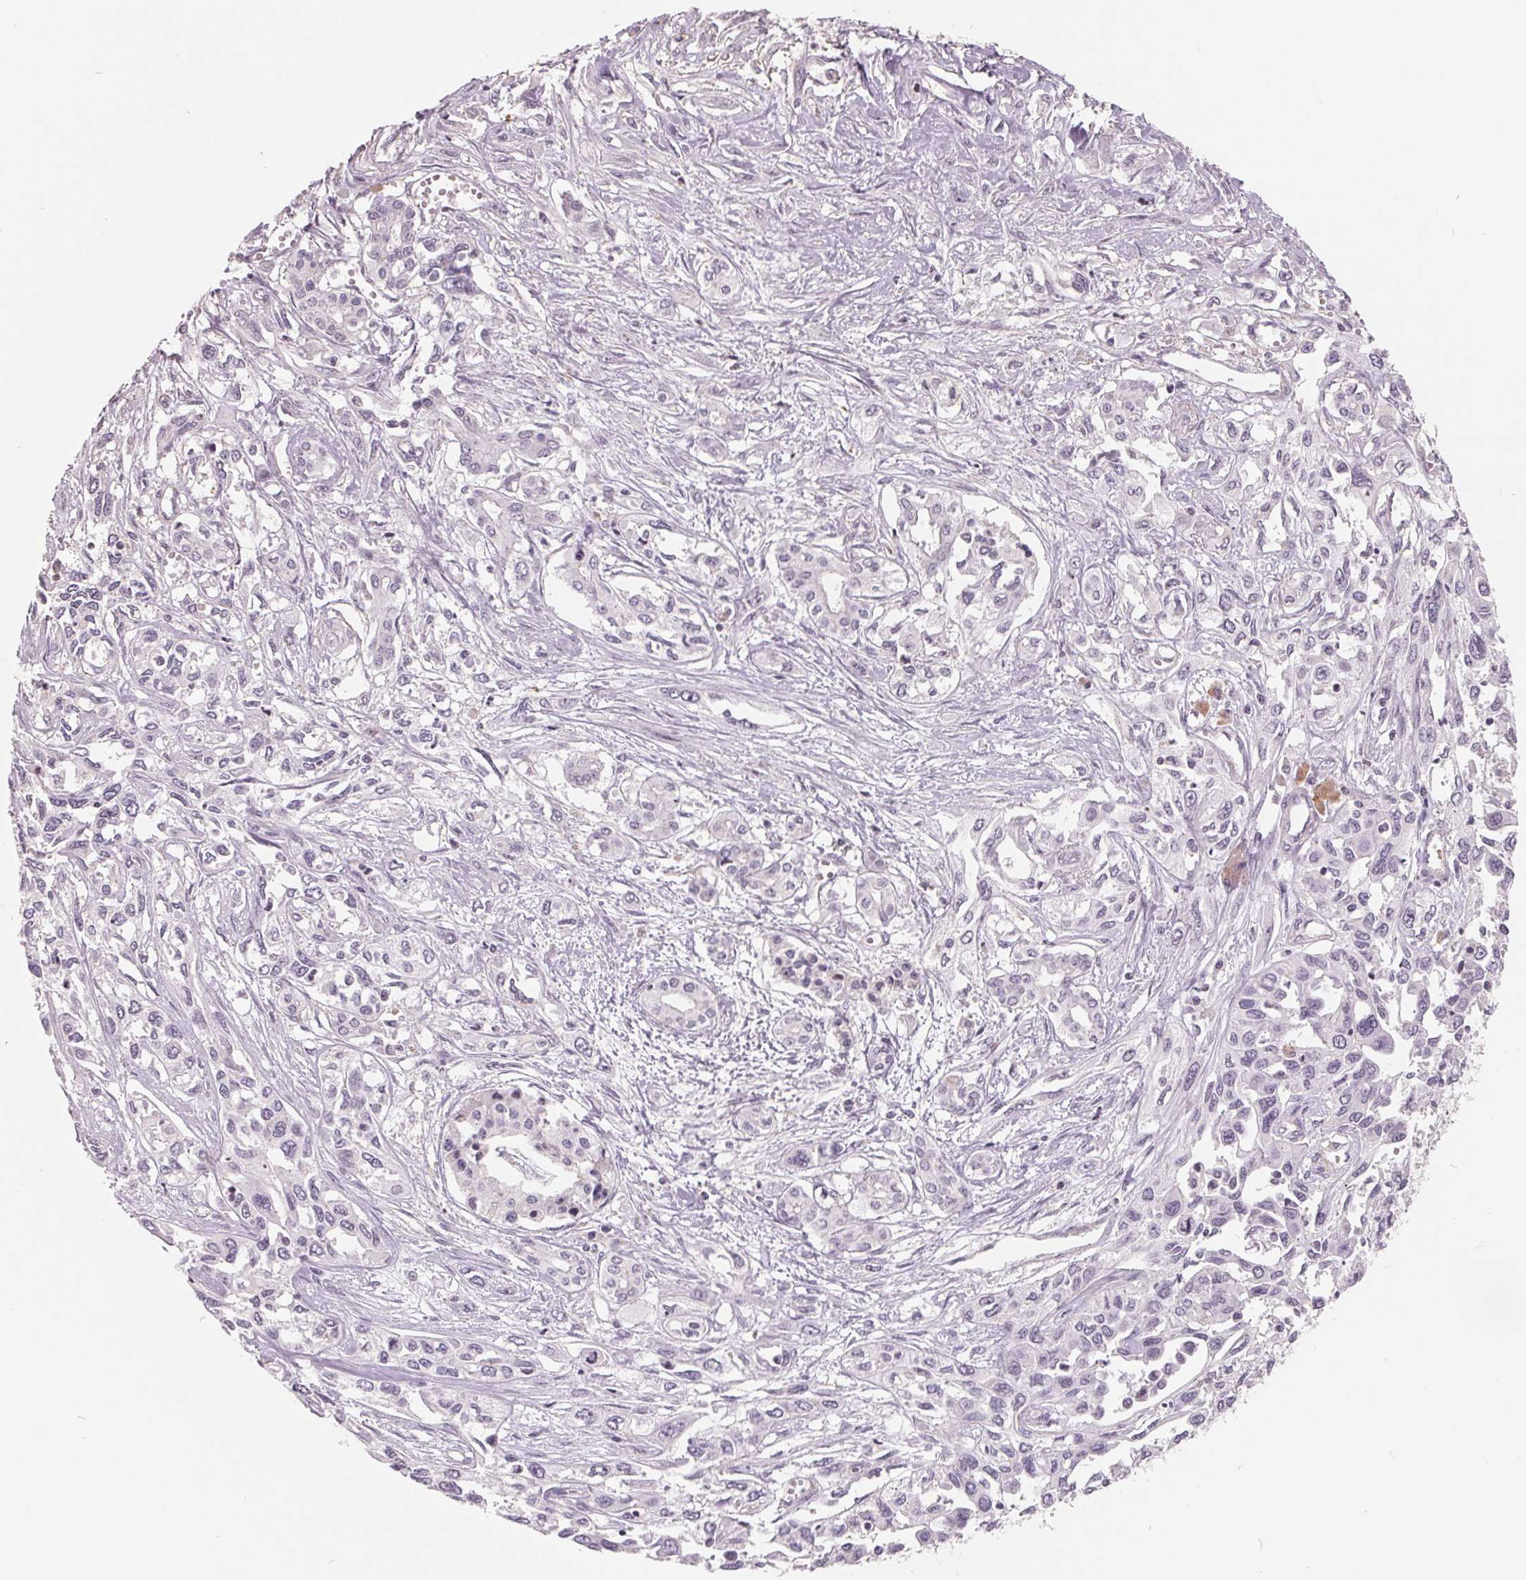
{"staining": {"intensity": "negative", "quantity": "none", "location": "none"}, "tissue": "pancreatic cancer", "cell_type": "Tumor cells", "image_type": "cancer", "snomed": [{"axis": "morphology", "description": "Adenocarcinoma, NOS"}, {"axis": "topography", "description": "Pancreas"}], "caption": "This is a image of IHC staining of adenocarcinoma (pancreatic), which shows no positivity in tumor cells.", "gene": "FTCD", "patient": {"sex": "female", "age": 55}}